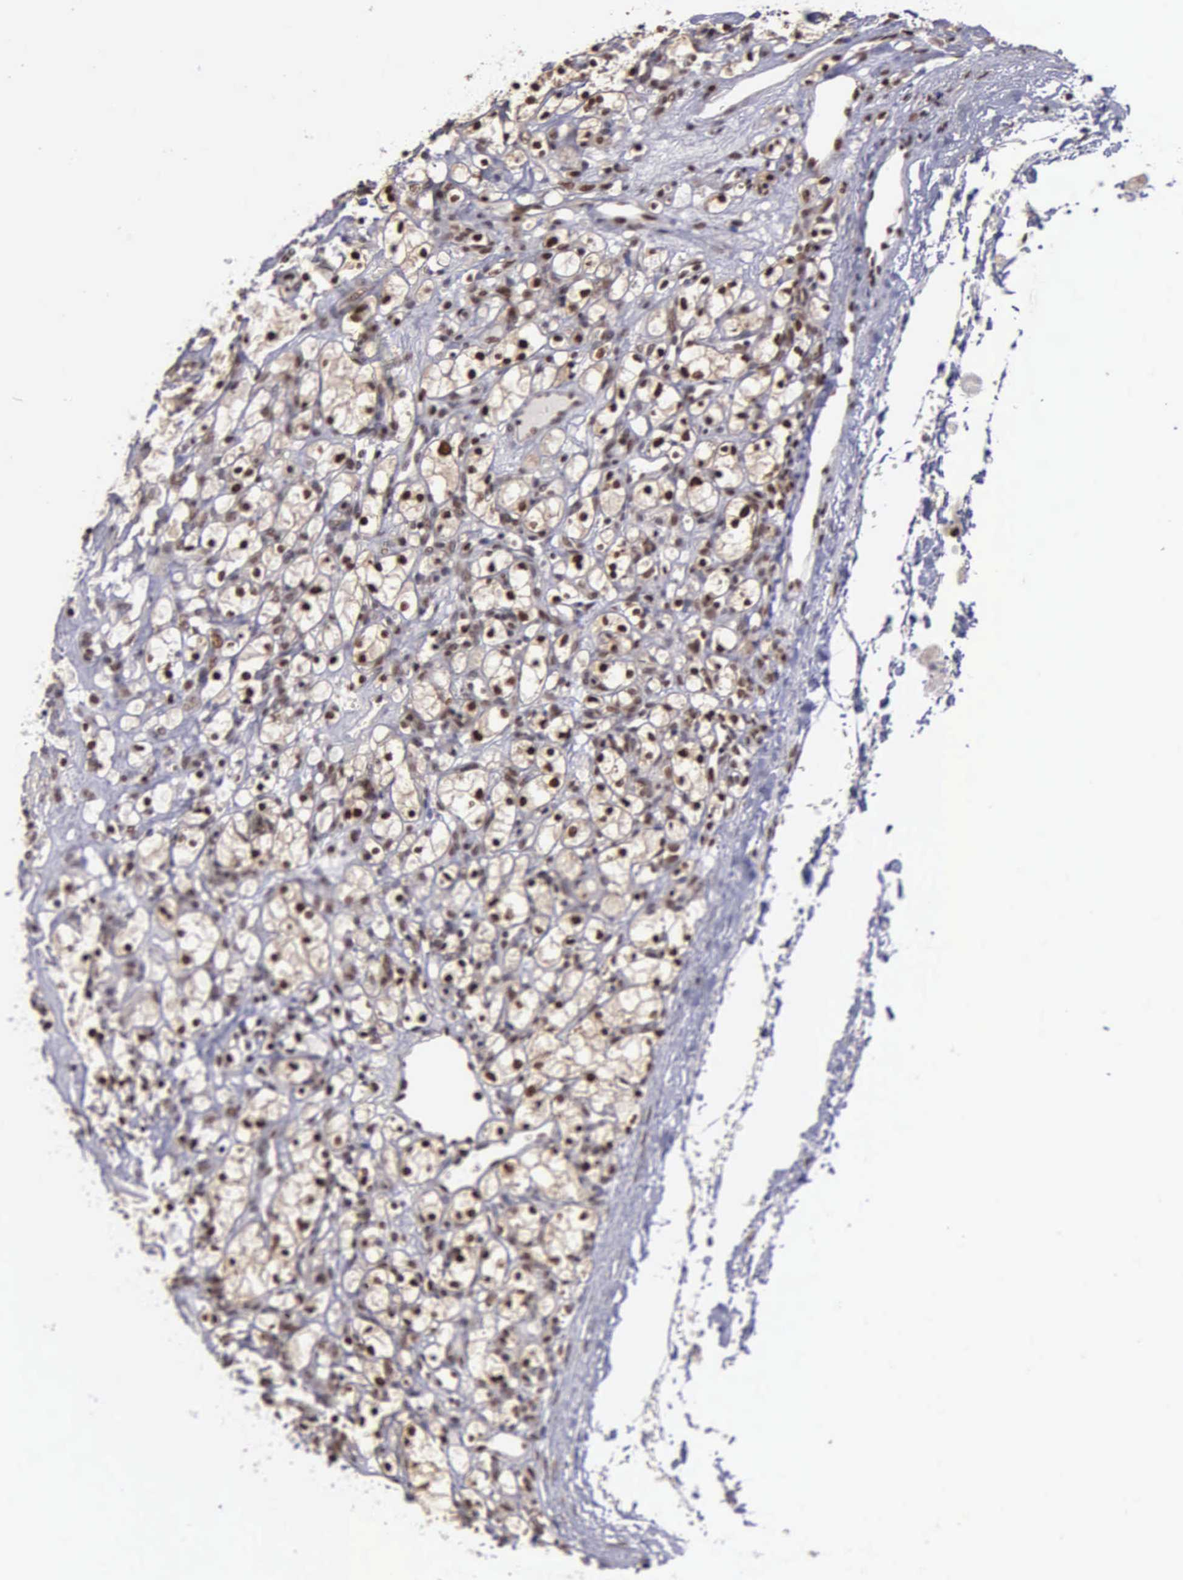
{"staining": {"intensity": "moderate", "quantity": ">75%", "location": "nuclear"}, "tissue": "renal cancer", "cell_type": "Tumor cells", "image_type": "cancer", "snomed": [{"axis": "morphology", "description": "Adenocarcinoma, NOS"}, {"axis": "topography", "description": "Kidney"}], "caption": "Immunohistochemical staining of renal cancer exhibits medium levels of moderate nuclear protein expression in about >75% of tumor cells.", "gene": "UBR7", "patient": {"sex": "female", "age": 83}}